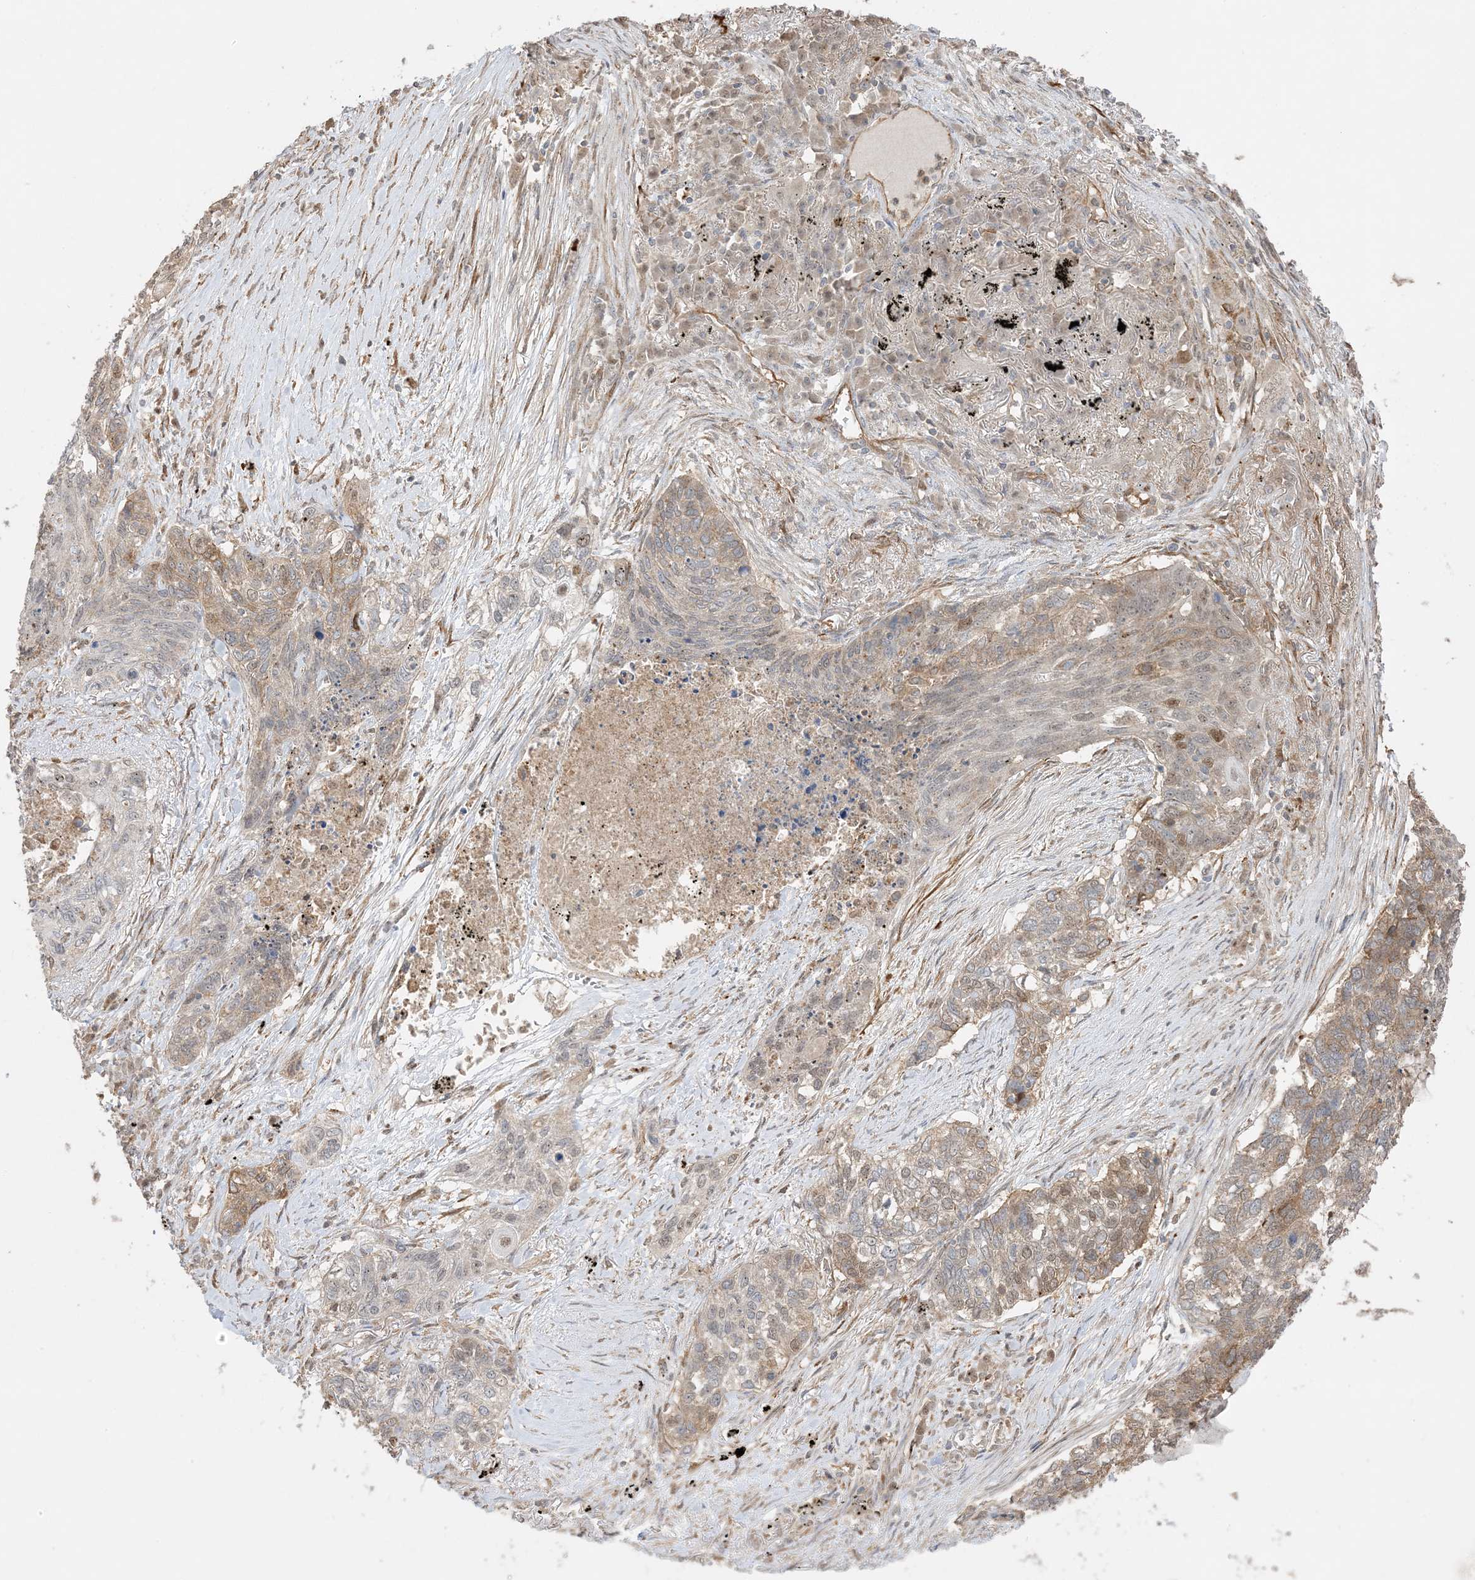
{"staining": {"intensity": "moderate", "quantity": "<25%", "location": "cytoplasmic/membranous"}, "tissue": "lung cancer", "cell_type": "Tumor cells", "image_type": "cancer", "snomed": [{"axis": "morphology", "description": "Squamous cell carcinoma, NOS"}, {"axis": "topography", "description": "Lung"}], "caption": "A low amount of moderate cytoplasmic/membranous staining is identified in approximately <25% of tumor cells in lung cancer (squamous cell carcinoma) tissue.", "gene": "ZBTB41", "patient": {"sex": "female", "age": 63}}